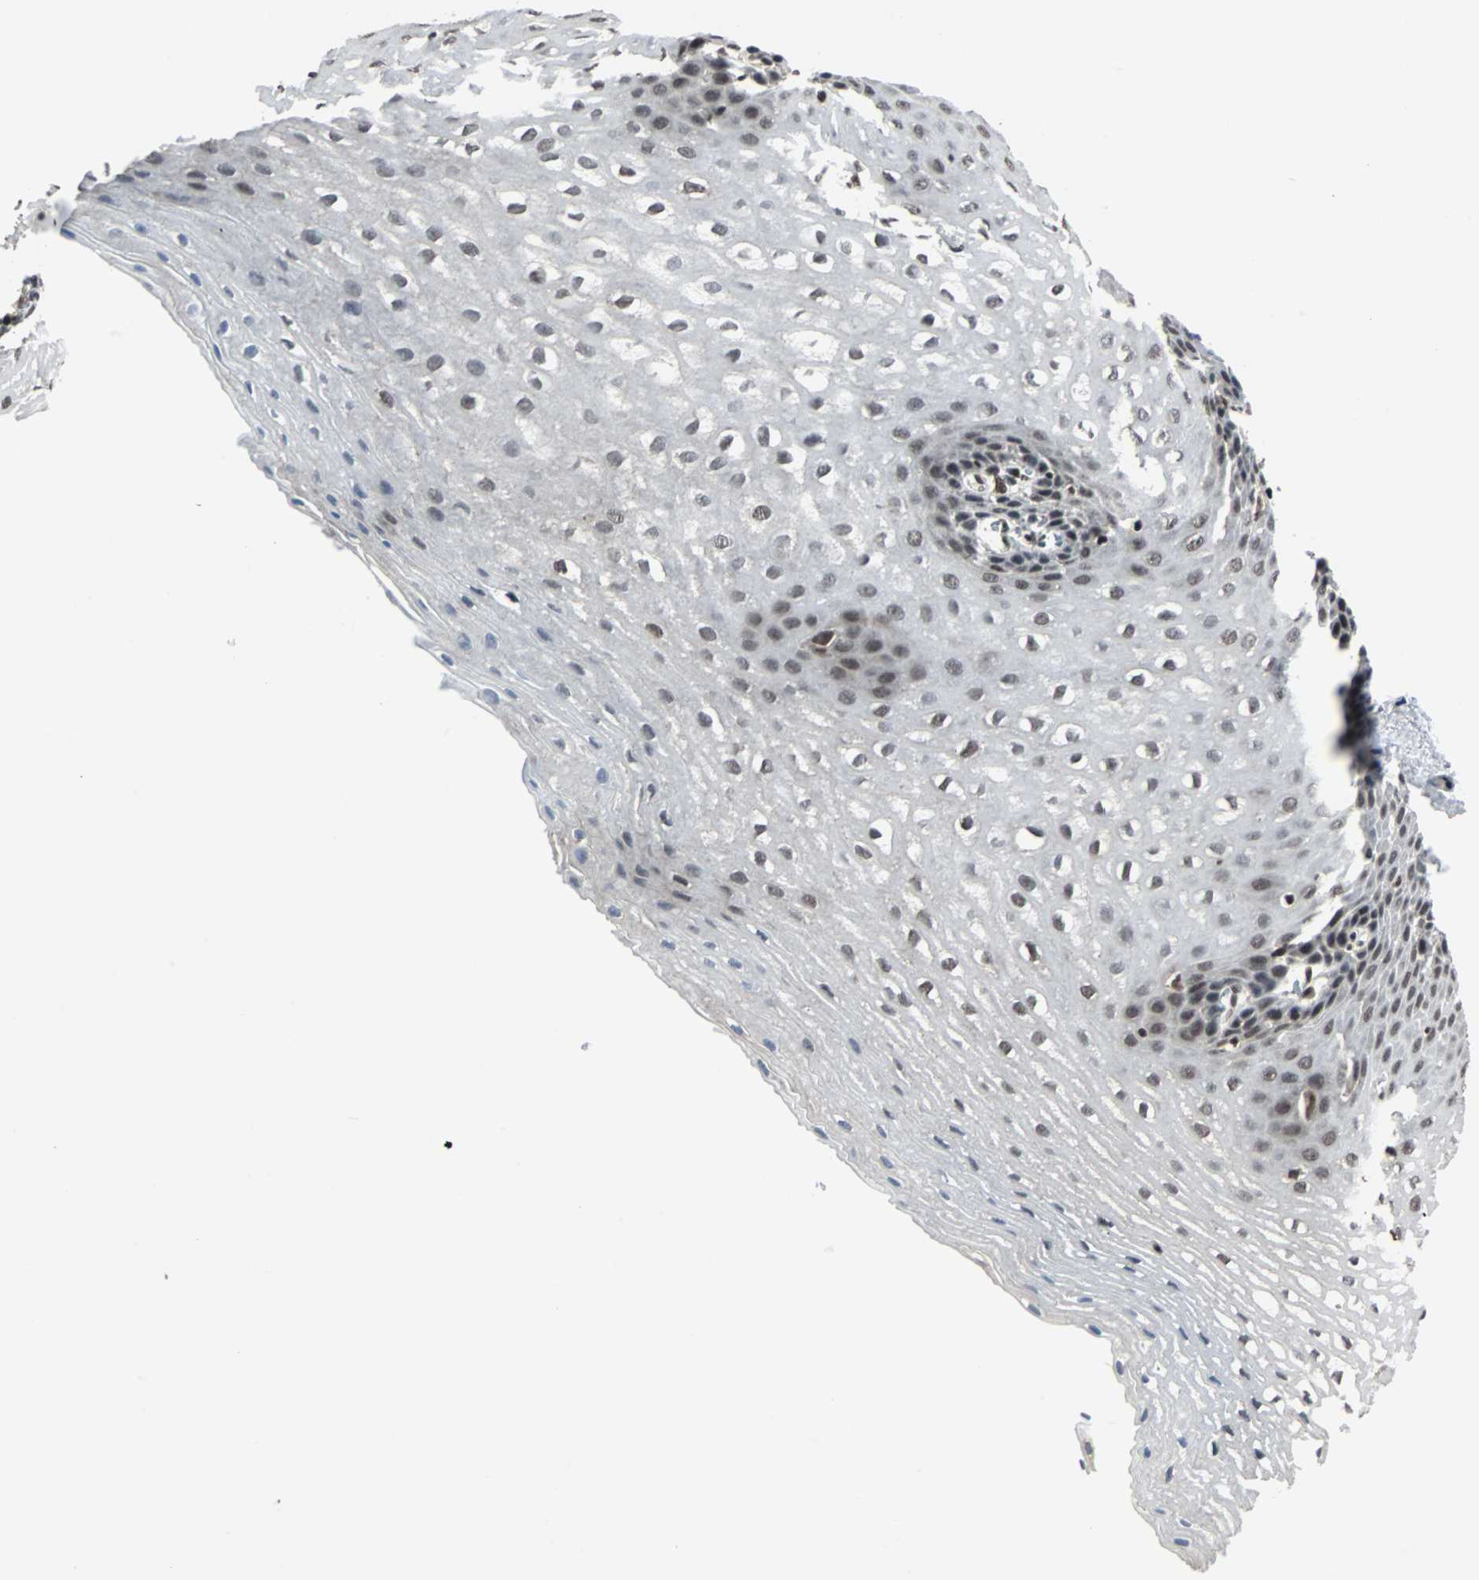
{"staining": {"intensity": "weak", "quantity": "25%-75%", "location": "nuclear"}, "tissue": "esophagus", "cell_type": "Squamous epithelial cells", "image_type": "normal", "snomed": [{"axis": "morphology", "description": "Normal tissue, NOS"}, {"axis": "topography", "description": "Esophagus"}], "caption": "Normal esophagus shows weak nuclear positivity in about 25%-75% of squamous epithelial cells, visualized by immunohistochemistry.", "gene": "TERF2IP", "patient": {"sex": "male", "age": 48}}